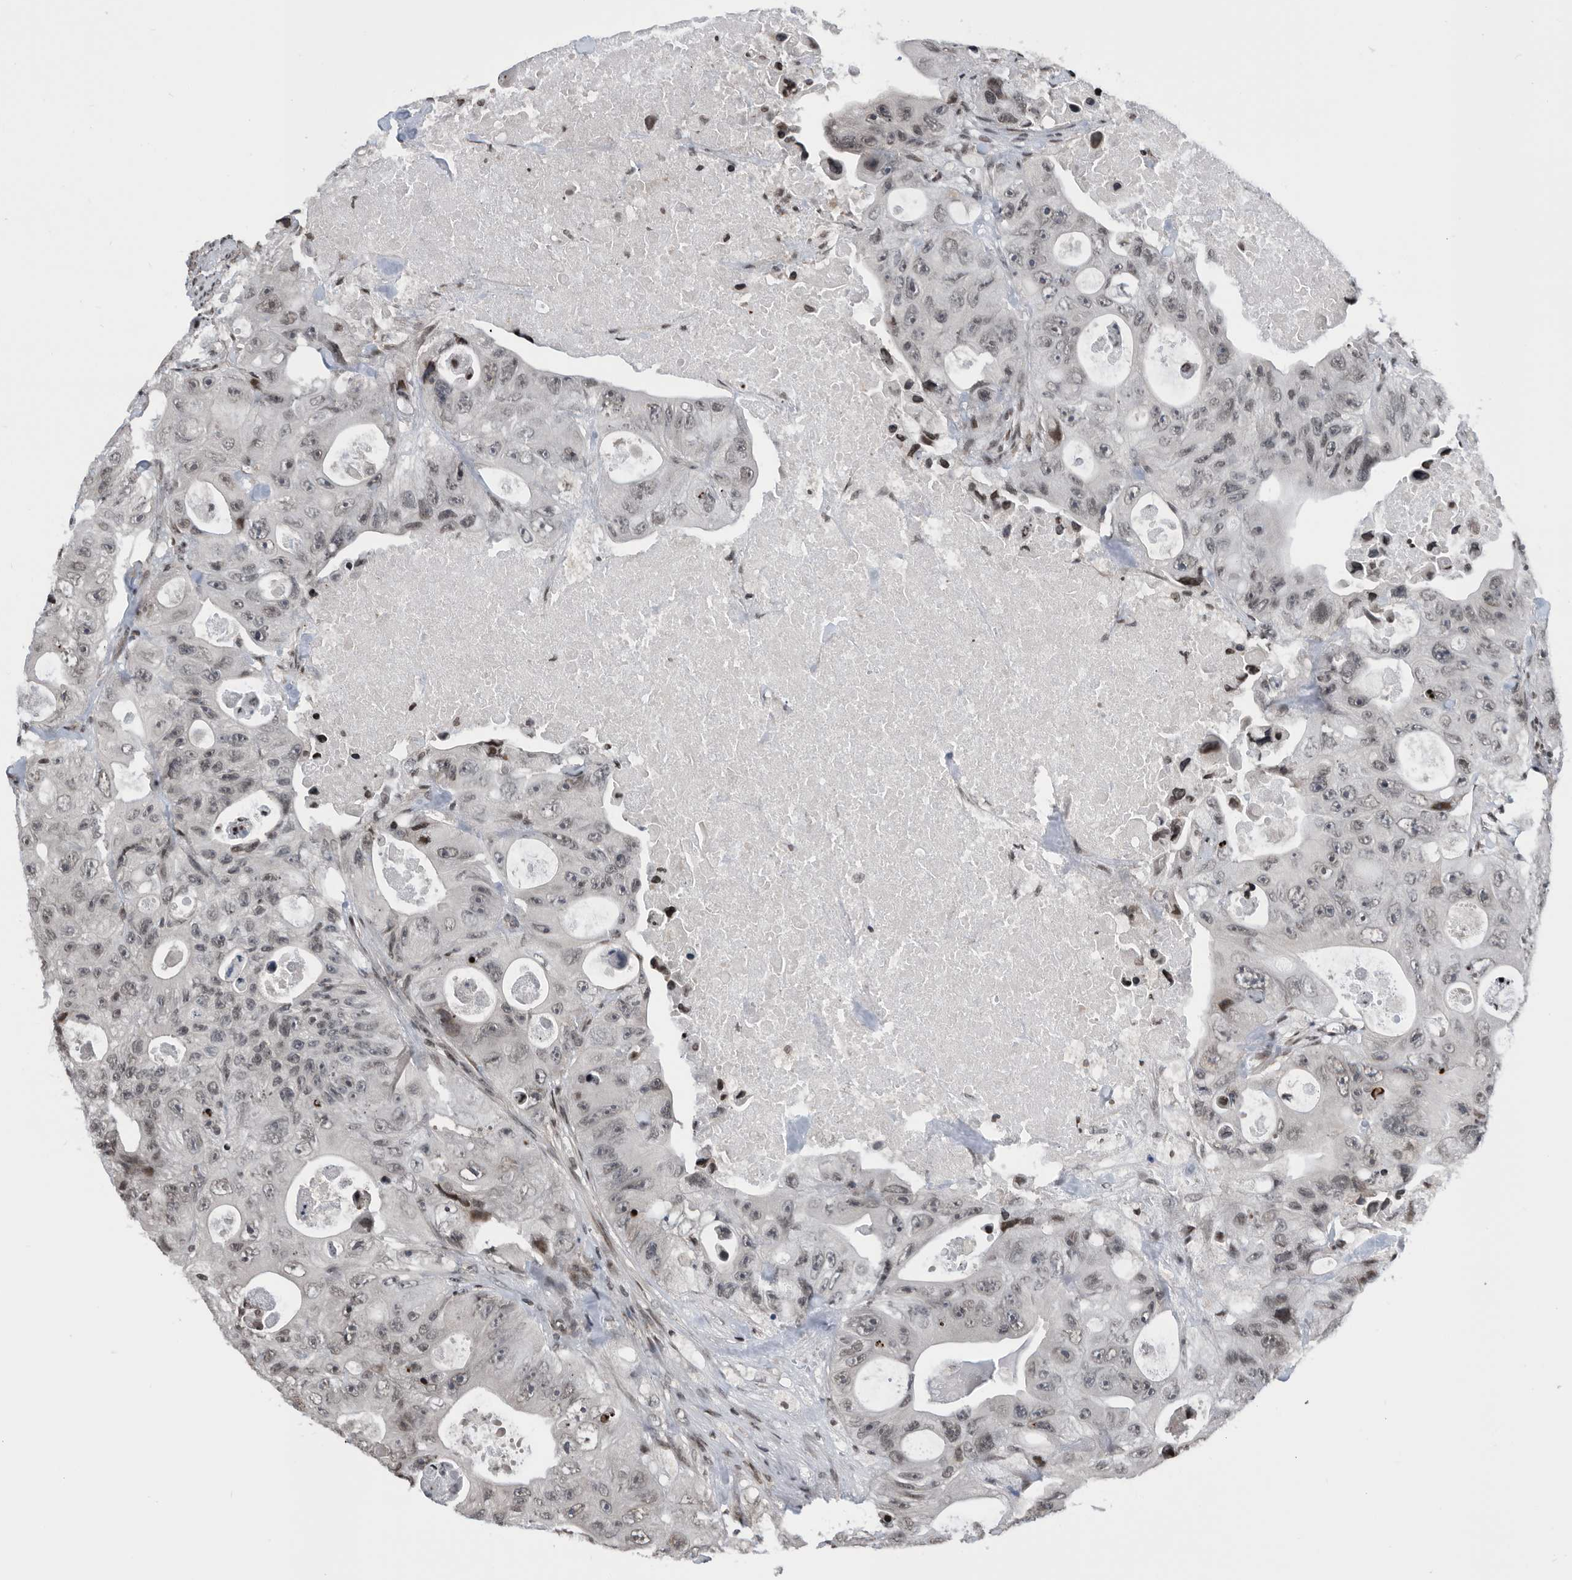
{"staining": {"intensity": "weak", "quantity": "25%-75%", "location": "nuclear"}, "tissue": "colorectal cancer", "cell_type": "Tumor cells", "image_type": "cancer", "snomed": [{"axis": "morphology", "description": "Adenocarcinoma, NOS"}, {"axis": "topography", "description": "Colon"}], "caption": "Protein expression by IHC displays weak nuclear staining in about 25%-75% of tumor cells in adenocarcinoma (colorectal). The staining was performed using DAB (3,3'-diaminobenzidine), with brown indicating positive protein expression. Nuclei are stained blue with hematoxylin.", "gene": "SNRNP48", "patient": {"sex": "female", "age": 46}}